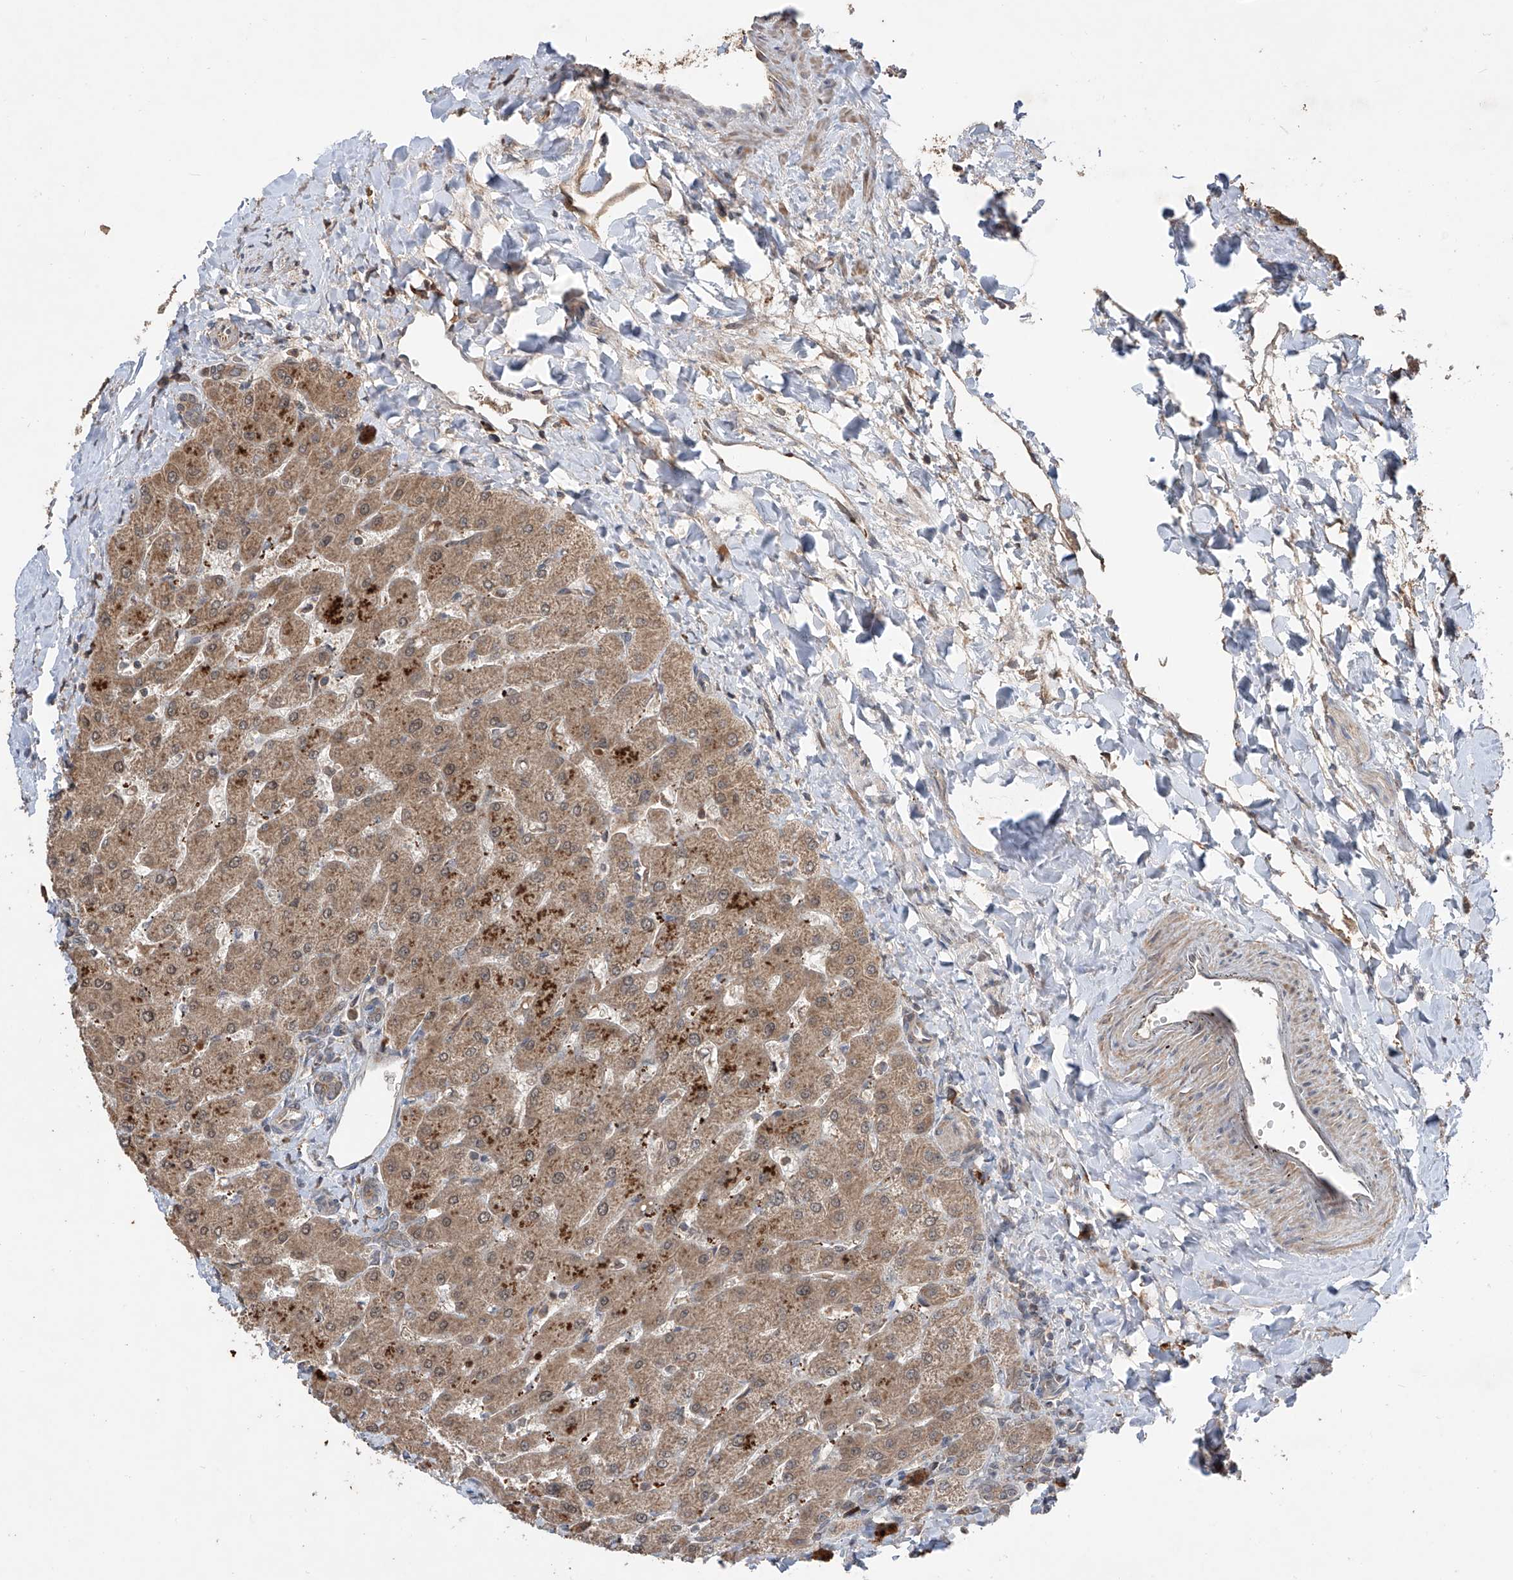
{"staining": {"intensity": "negative", "quantity": "none", "location": "none"}, "tissue": "liver", "cell_type": "Cholangiocytes", "image_type": "normal", "snomed": [{"axis": "morphology", "description": "Normal tissue, NOS"}, {"axis": "topography", "description": "Liver"}], "caption": "Cholangiocytes are negative for protein expression in benign human liver. Nuclei are stained in blue.", "gene": "FAM135A", "patient": {"sex": "male", "age": 55}}